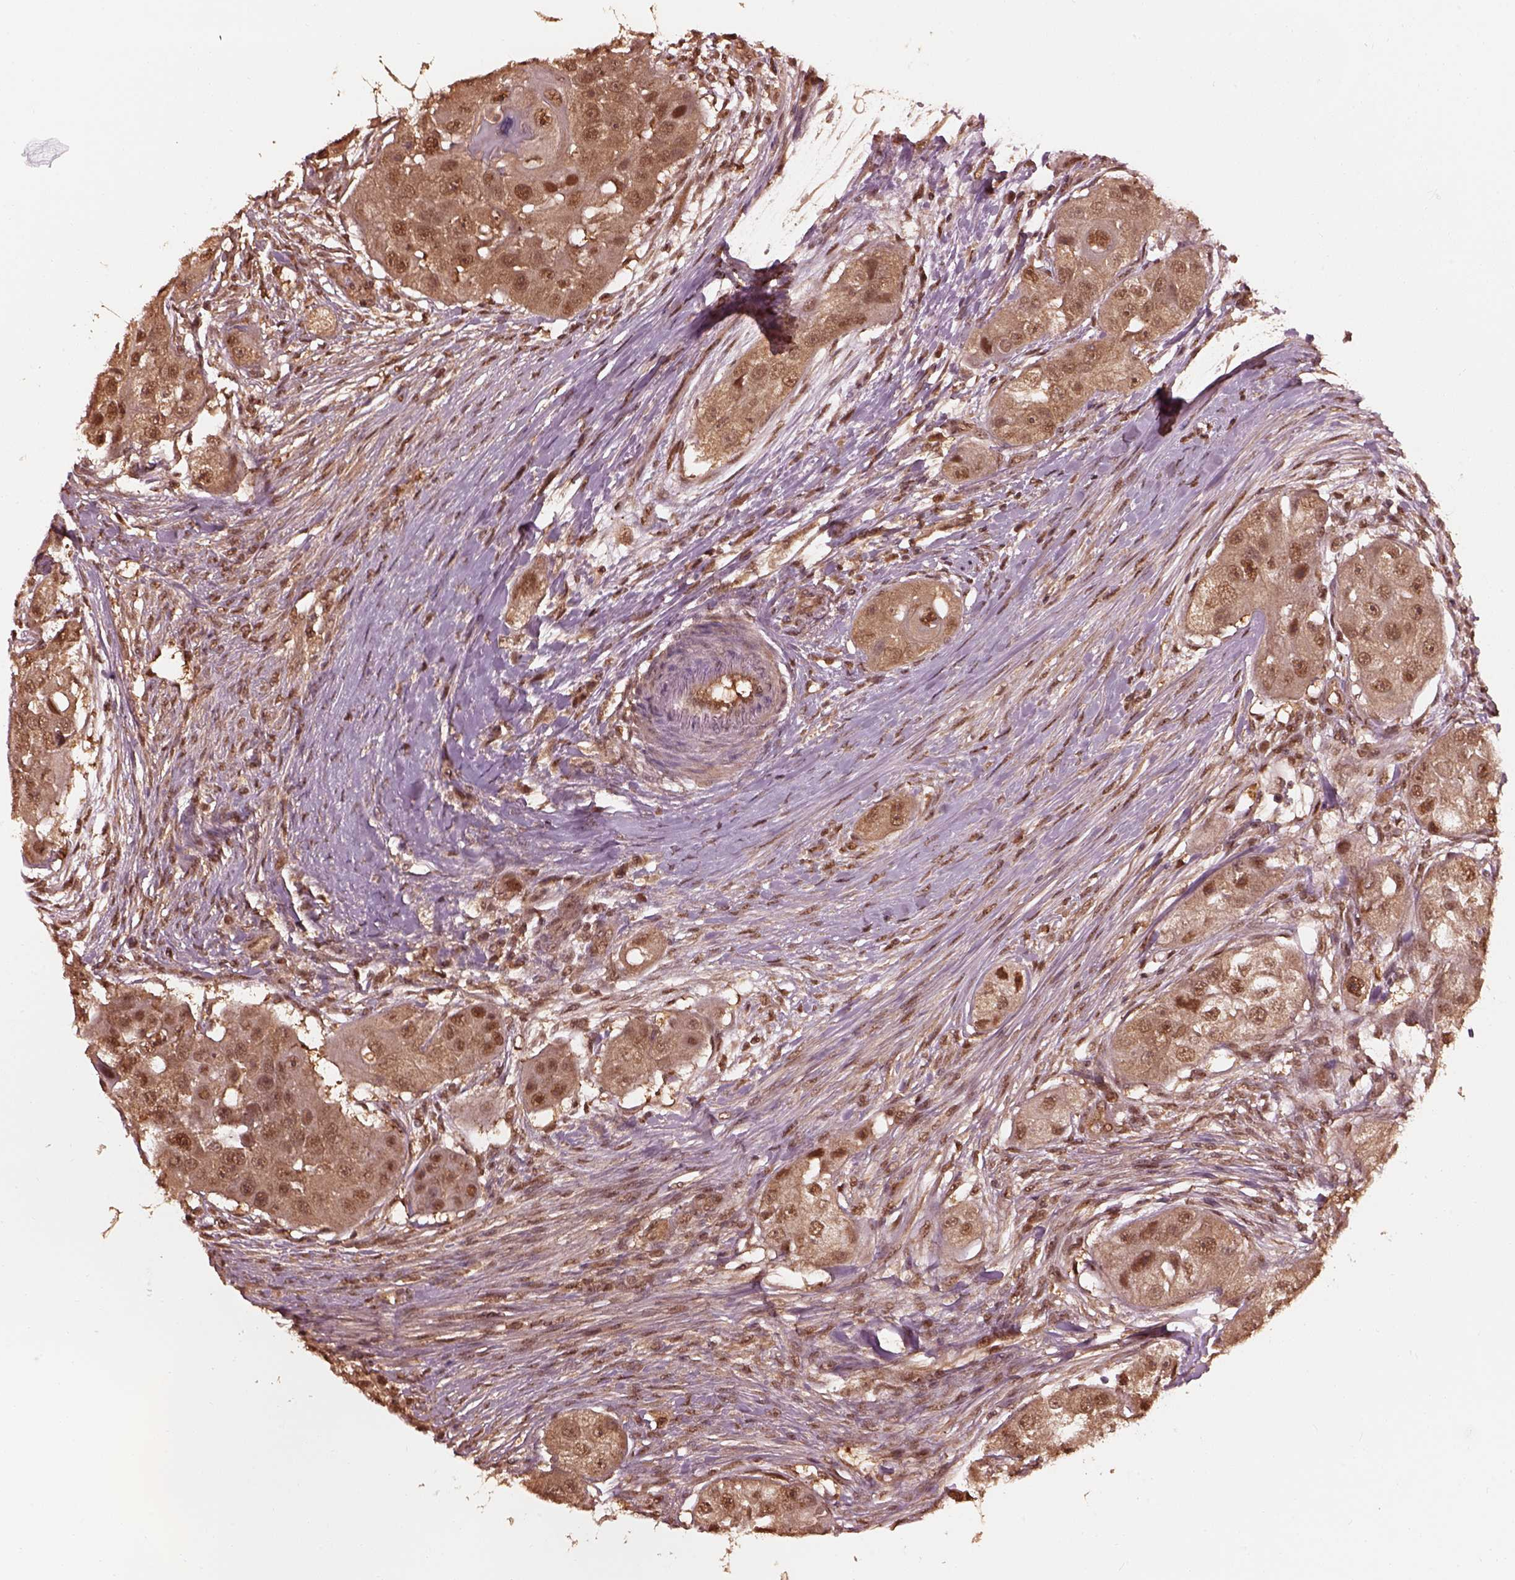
{"staining": {"intensity": "moderate", "quantity": ">75%", "location": "cytoplasmic/membranous,nuclear"}, "tissue": "head and neck cancer", "cell_type": "Tumor cells", "image_type": "cancer", "snomed": [{"axis": "morphology", "description": "Squamous cell carcinoma, NOS"}, {"axis": "topography", "description": "Head-Neck"}], "caption": "An immunohistochemistry (IHC) photomicrograph of neoplastic tissue is shown. Protein staining in brown highlights moderate cytoplasmic/membranous and nuclear positivity in head and neck squamous cell carcinoma within tumor cells.", "gene": "PSMC5", "patient": {"sex": "male", "age": 51}}